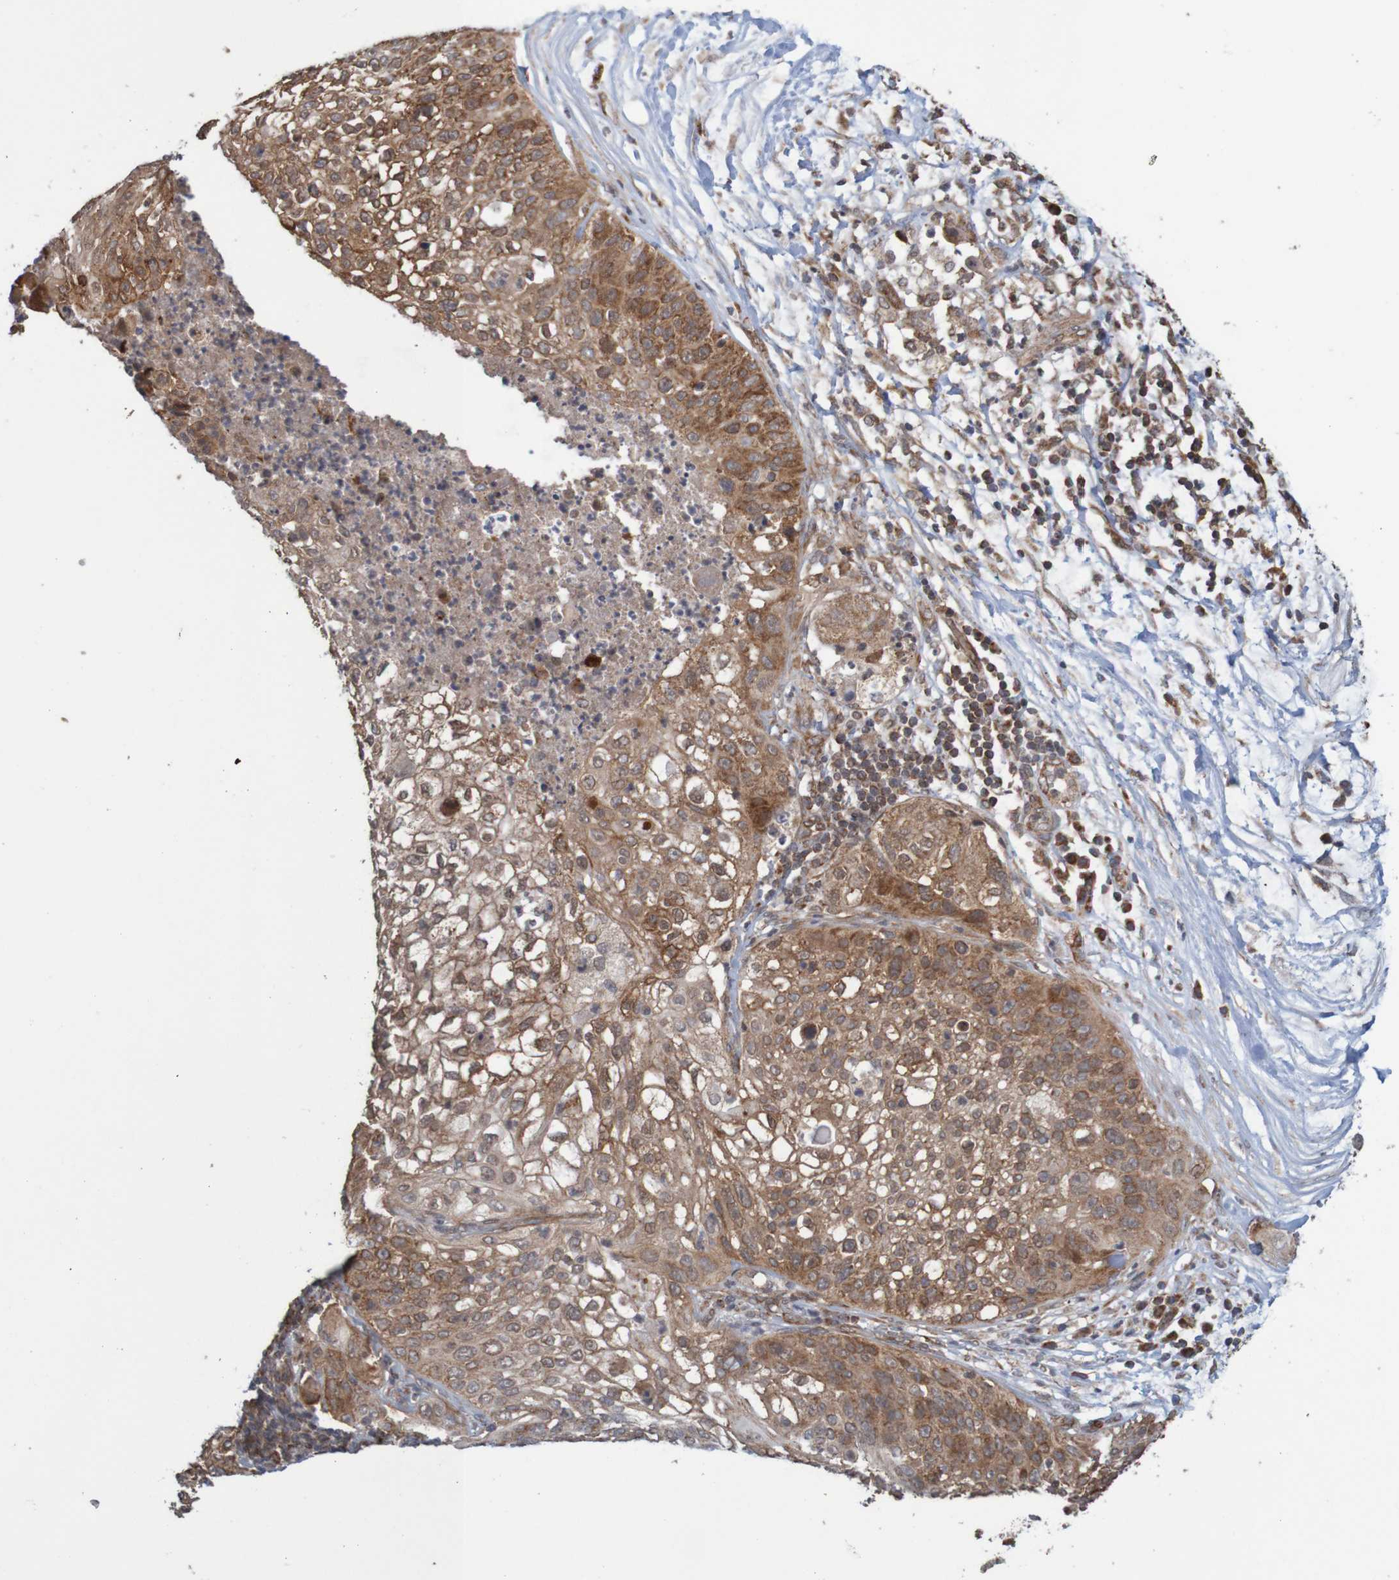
{"staining": {"intensity": "moderate", "quantity": ">75%", "location": "cytoplasmic/membranous"}, "tissue": "lung cancer", "cell_type": "Tumor cells", "image_type": "cancer", "snomed": [{"axis": "morphology", "description": "Inflammation, NOS"}, {"axis": "morphology", "description": "Squamous cell carcinoma, NOS"}, {"axis": "topography", "description": "Lymph node"}, {"axis": "topography", "description": "Soft tissue"}, {"axis": "topography", "description": "Lung"}], "caption": "This is an image of immunohistochemistry staining of lung cancer (squamous cell carcinoma), which shows moderate staining in the cytoplasmic/membranous of tumor cells.", "gene": "MRPL52", "patient": {"sex": "male", "age": 66}}